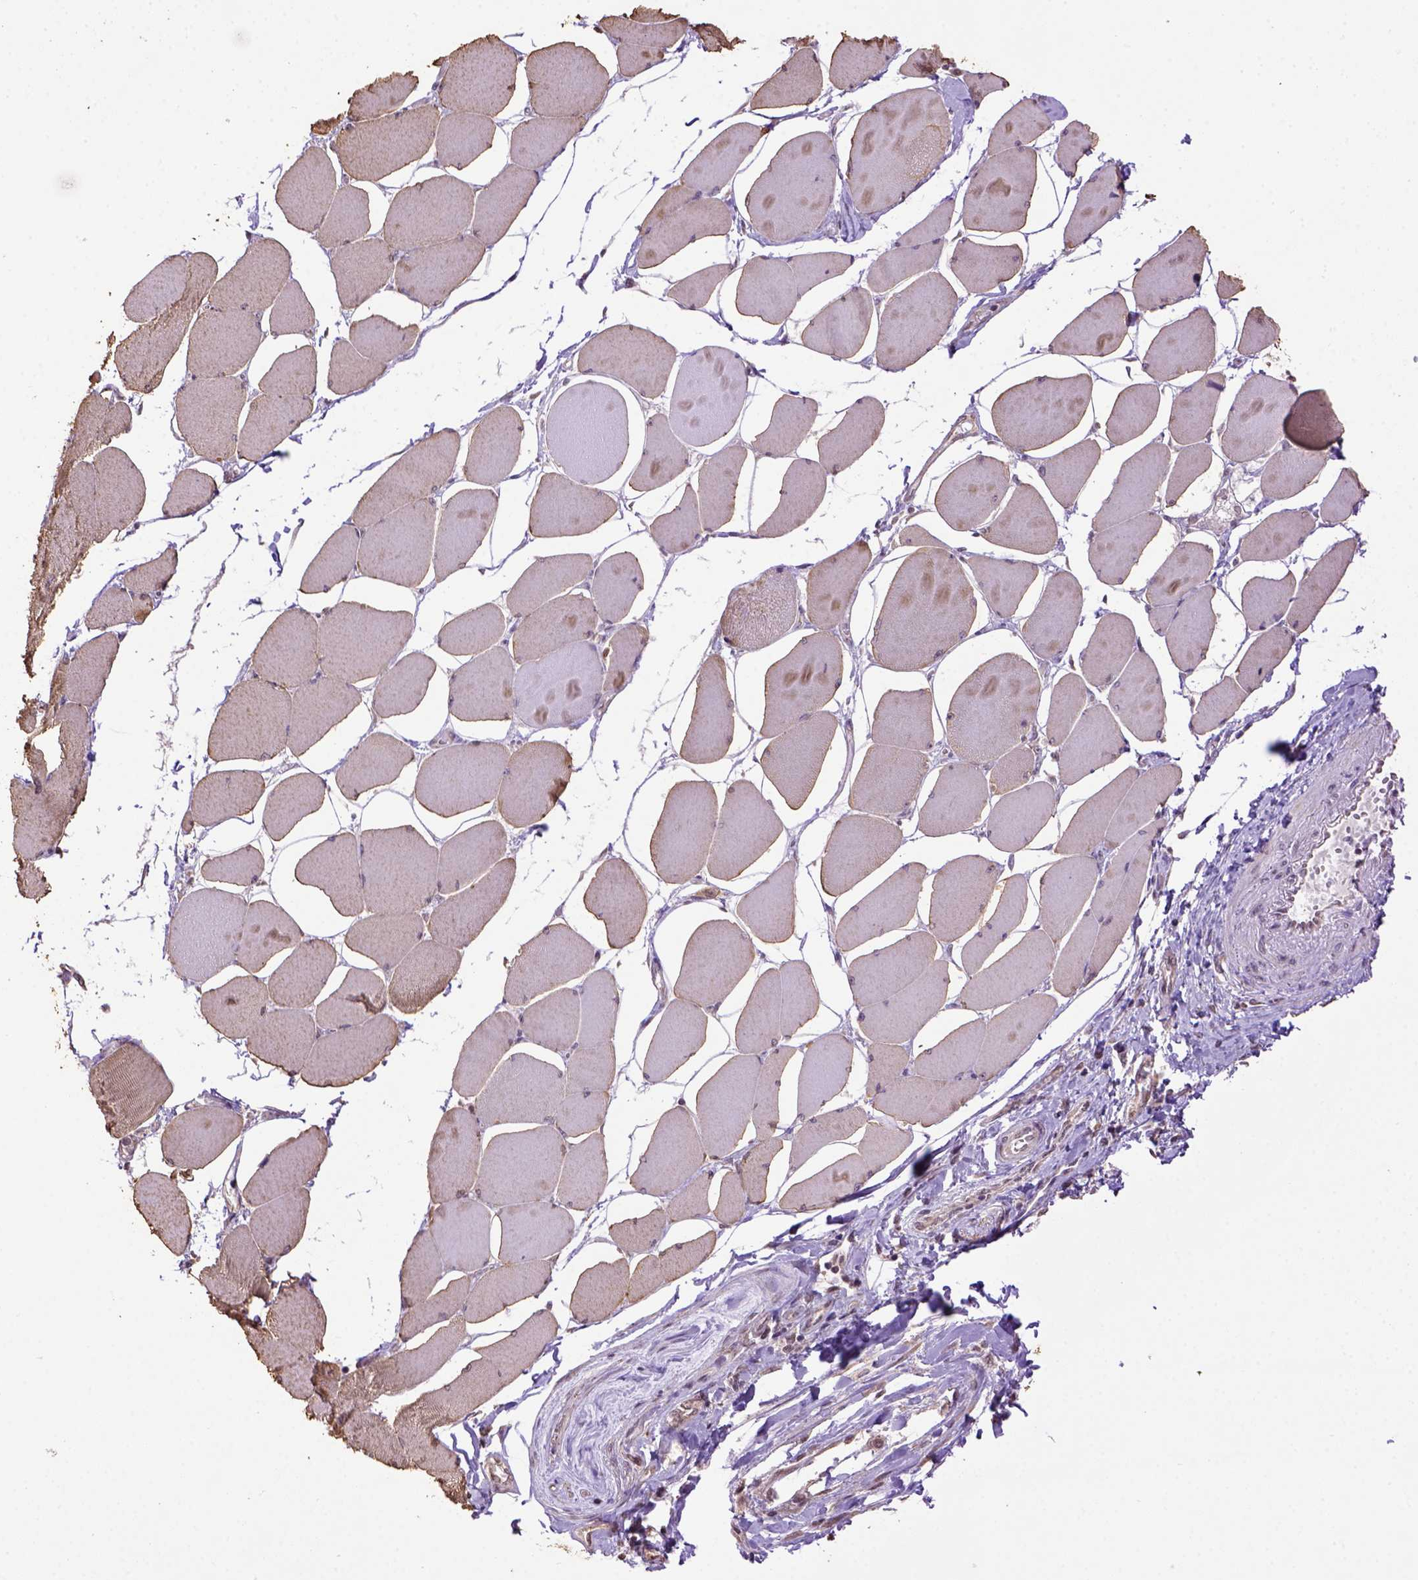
{"staining": {"intensity": "weak", "quantity": ">75%", "location": "cytoplasmic/membranous"}, "tissue": "skeletal muscle", "cell_type": "Myocytes", "image_type": "normal", "snomed": [{"axis": "morphology", "description": "Normal tissue, NOS"}, {"axis": "topography", "description": "Skeletal muscle"}], "caption": "This image exhibits IHC staining of normal human skeletal muscle, with low weak cytoplasmic/membranous expression in about >75% of myocytes.", "gene": "WDR17", "patient": {"sex": "female", "age": 75}}